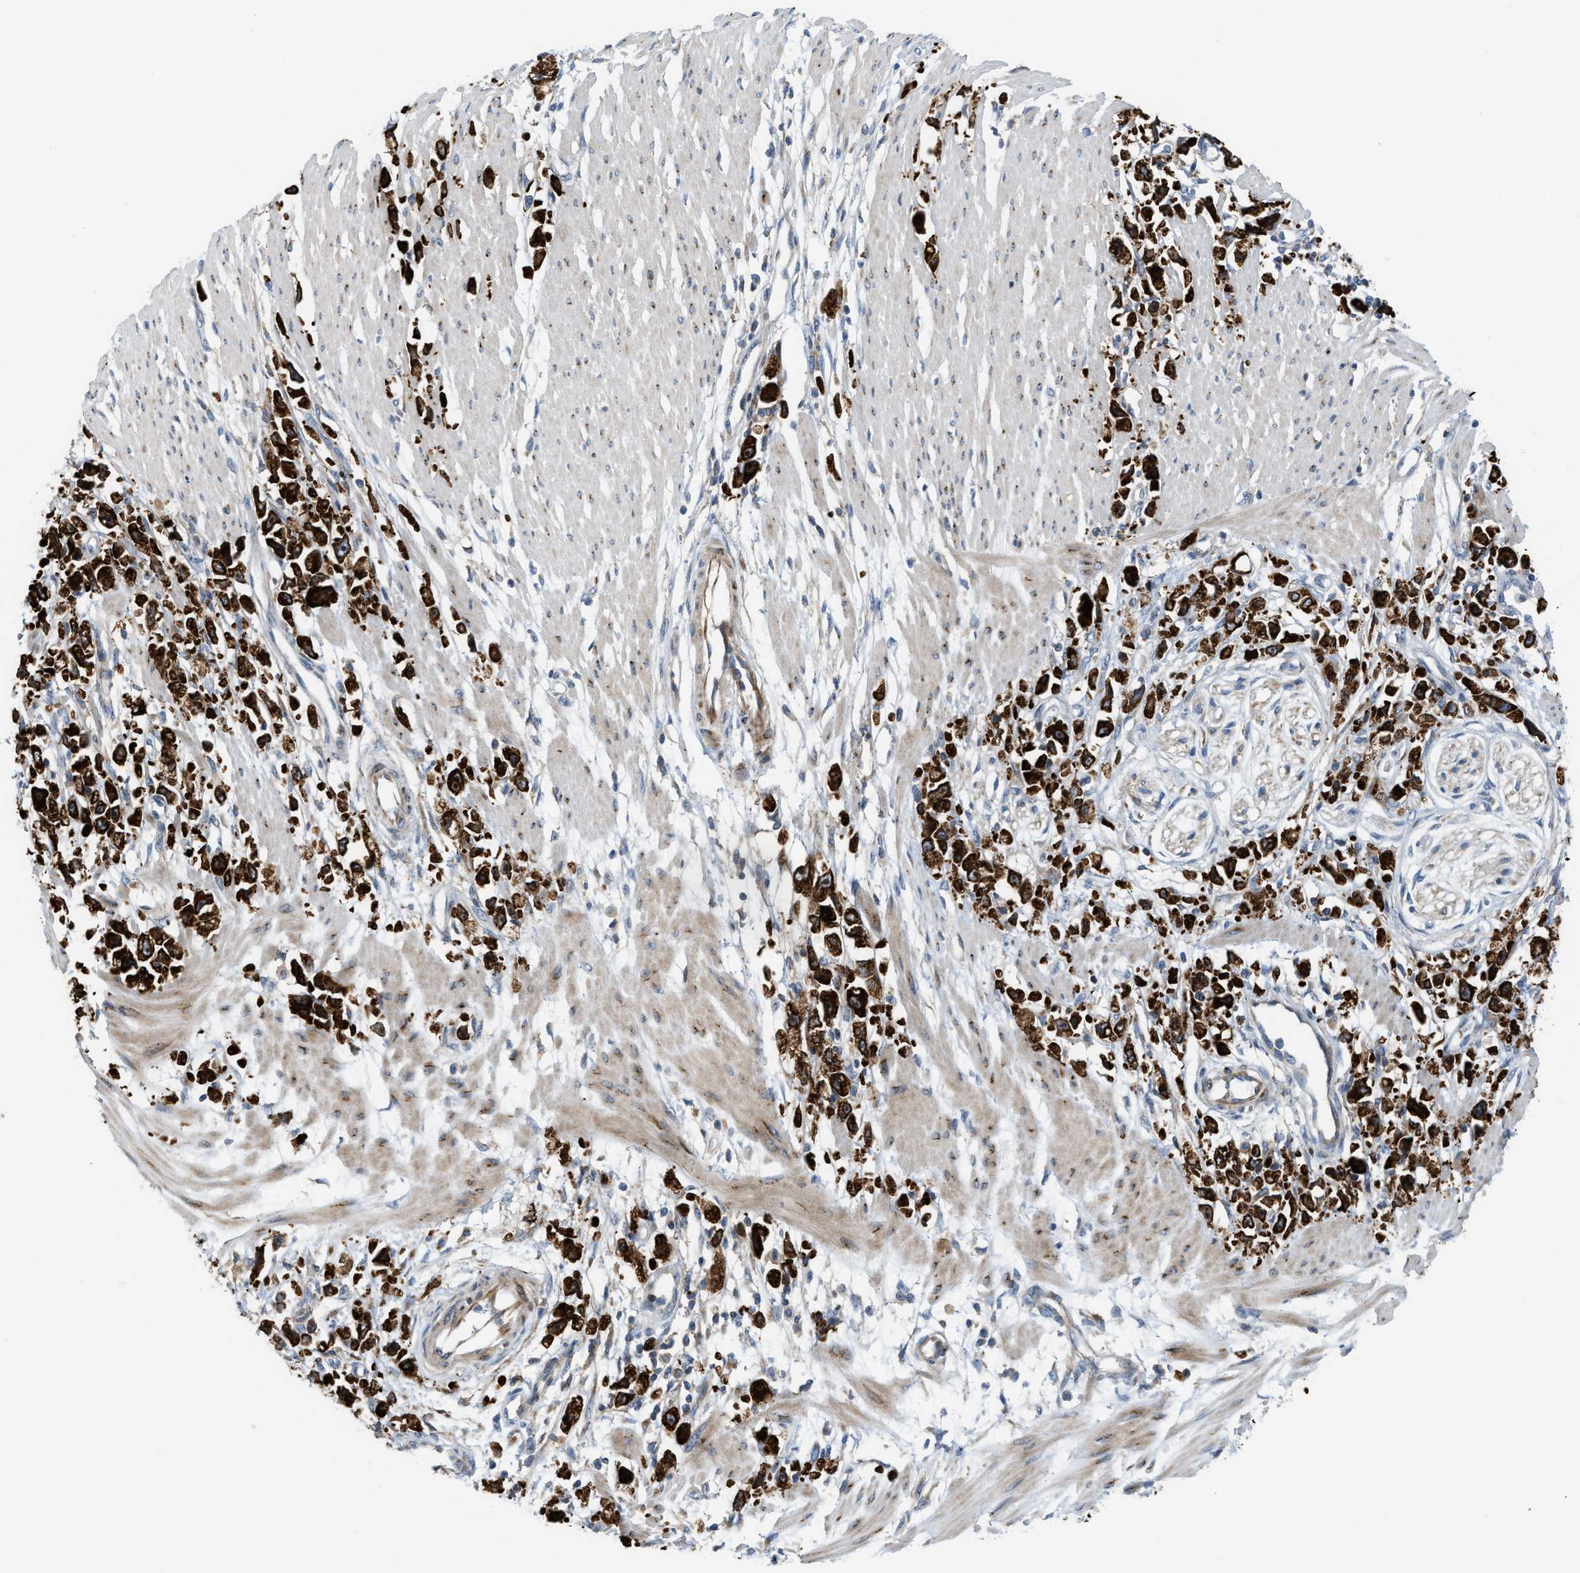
{"staining": {"intensity": "strong", "quantity": ">75%", "location": "cytoplasmic/membranous"}, "tissue": "stomach cancer", "cell_type": "Tumor cells", "image_type": "cancer", "snomed": [{"axis": "morphology", "description": "Adenocarcinoma, NOS"}, {"axis": "topography", "description": "Stomach"}], "caption": "Human stomach adenocarcinoma stained for a protein (brown) demonstrates strong cytoplasmic/membranous positive staining in about >75% of tumor cells.", "gene": "DIPK1A", "patient": {"sex": "female", "age": 59}}